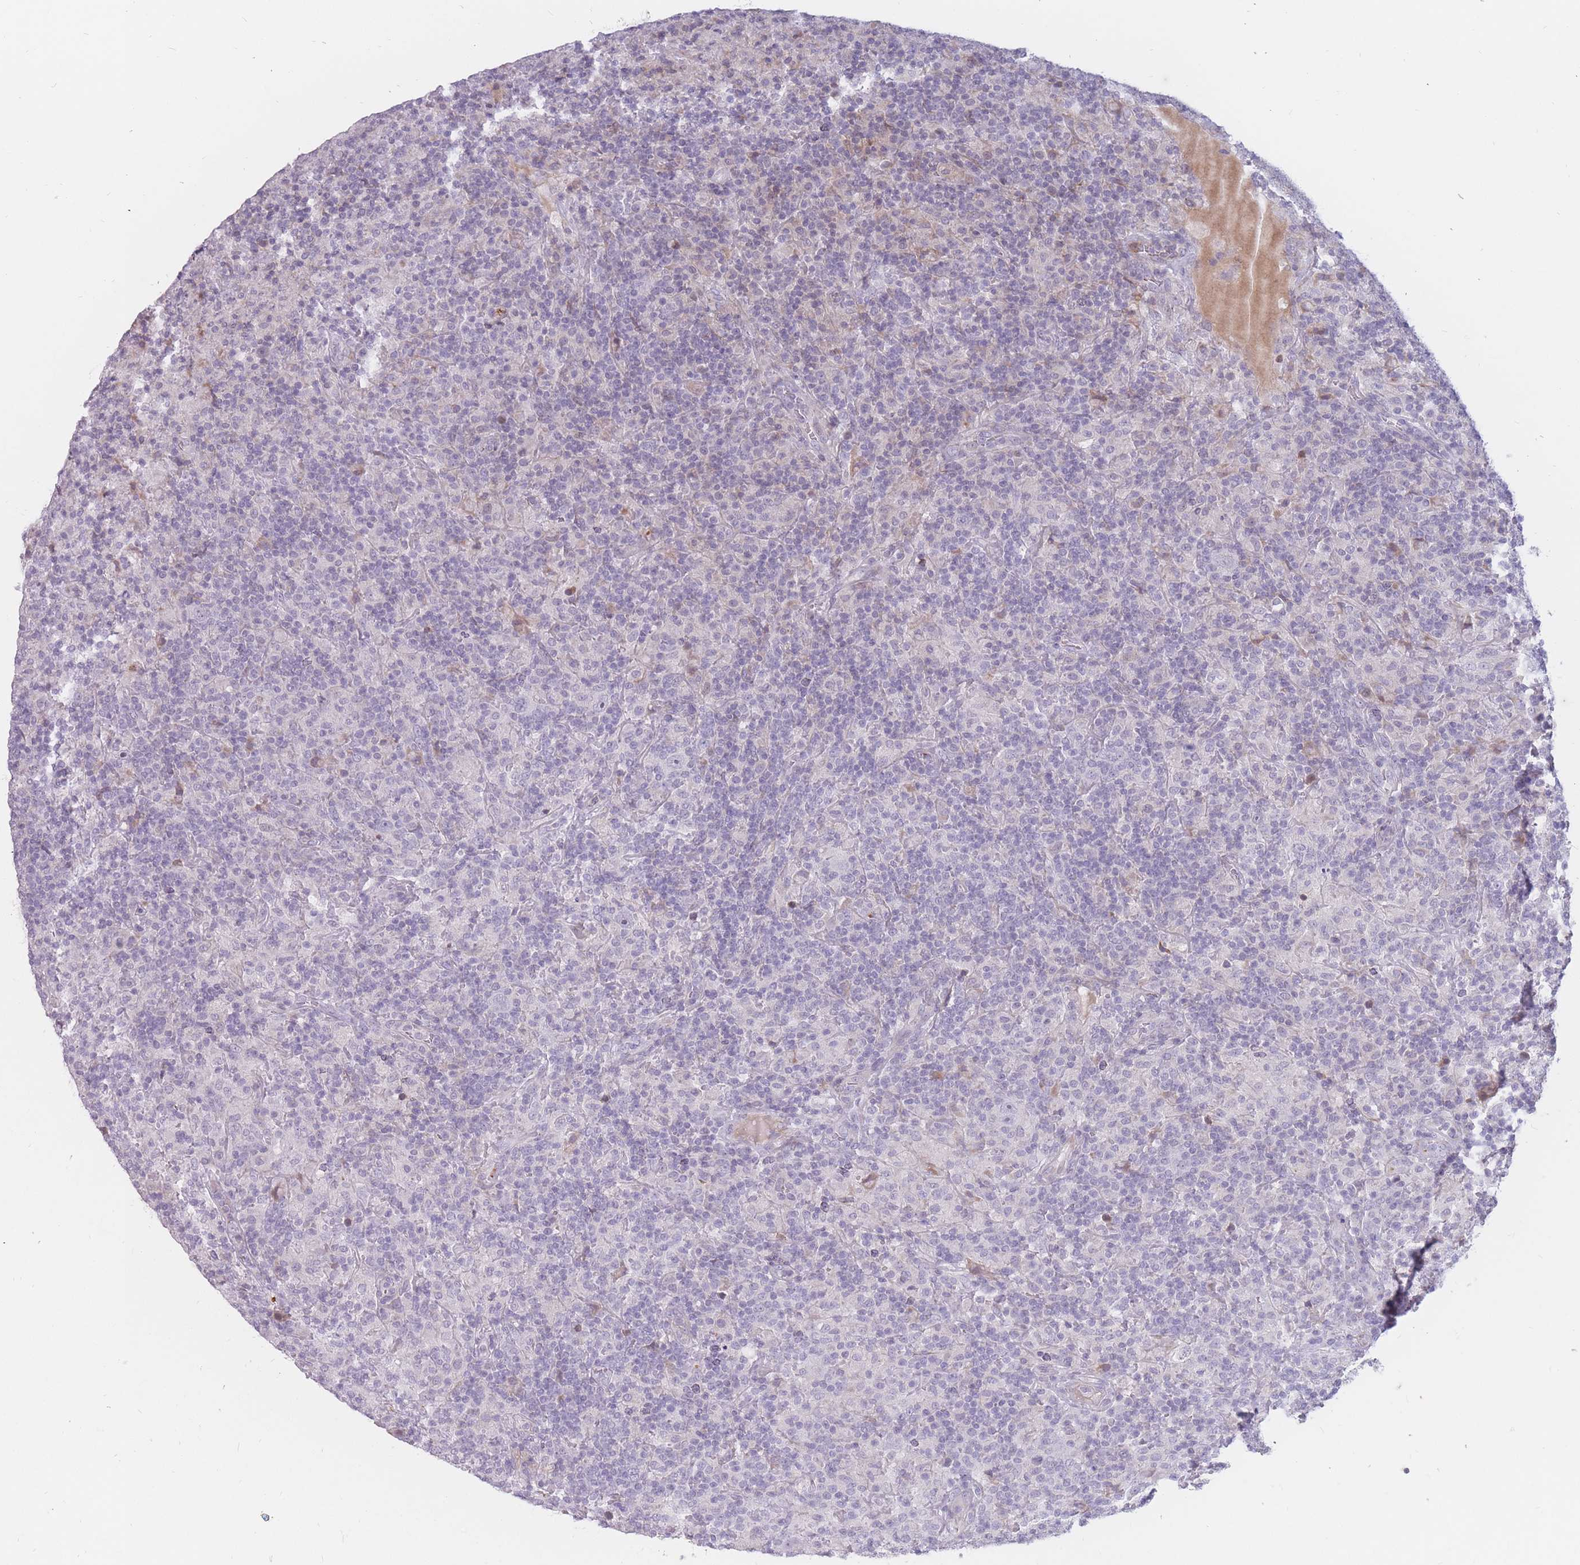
{"staining": {"intensity": "negative", "quantity": "none", "location": "none"}, "tissue": "lymphoma", "cell_type": "Tumor cells", "image_type": "cancer", "snomed": [{"axis": "morphology", "description": "Hodgkin's disease, NOS"}, {"axis": "topography", "description": "Lymph node"}], "caption": "There is no significant positivity in tumor cells of lymphoma.", "gene": "PTGDR", "patient": {"sex": "male", "age": 70}}